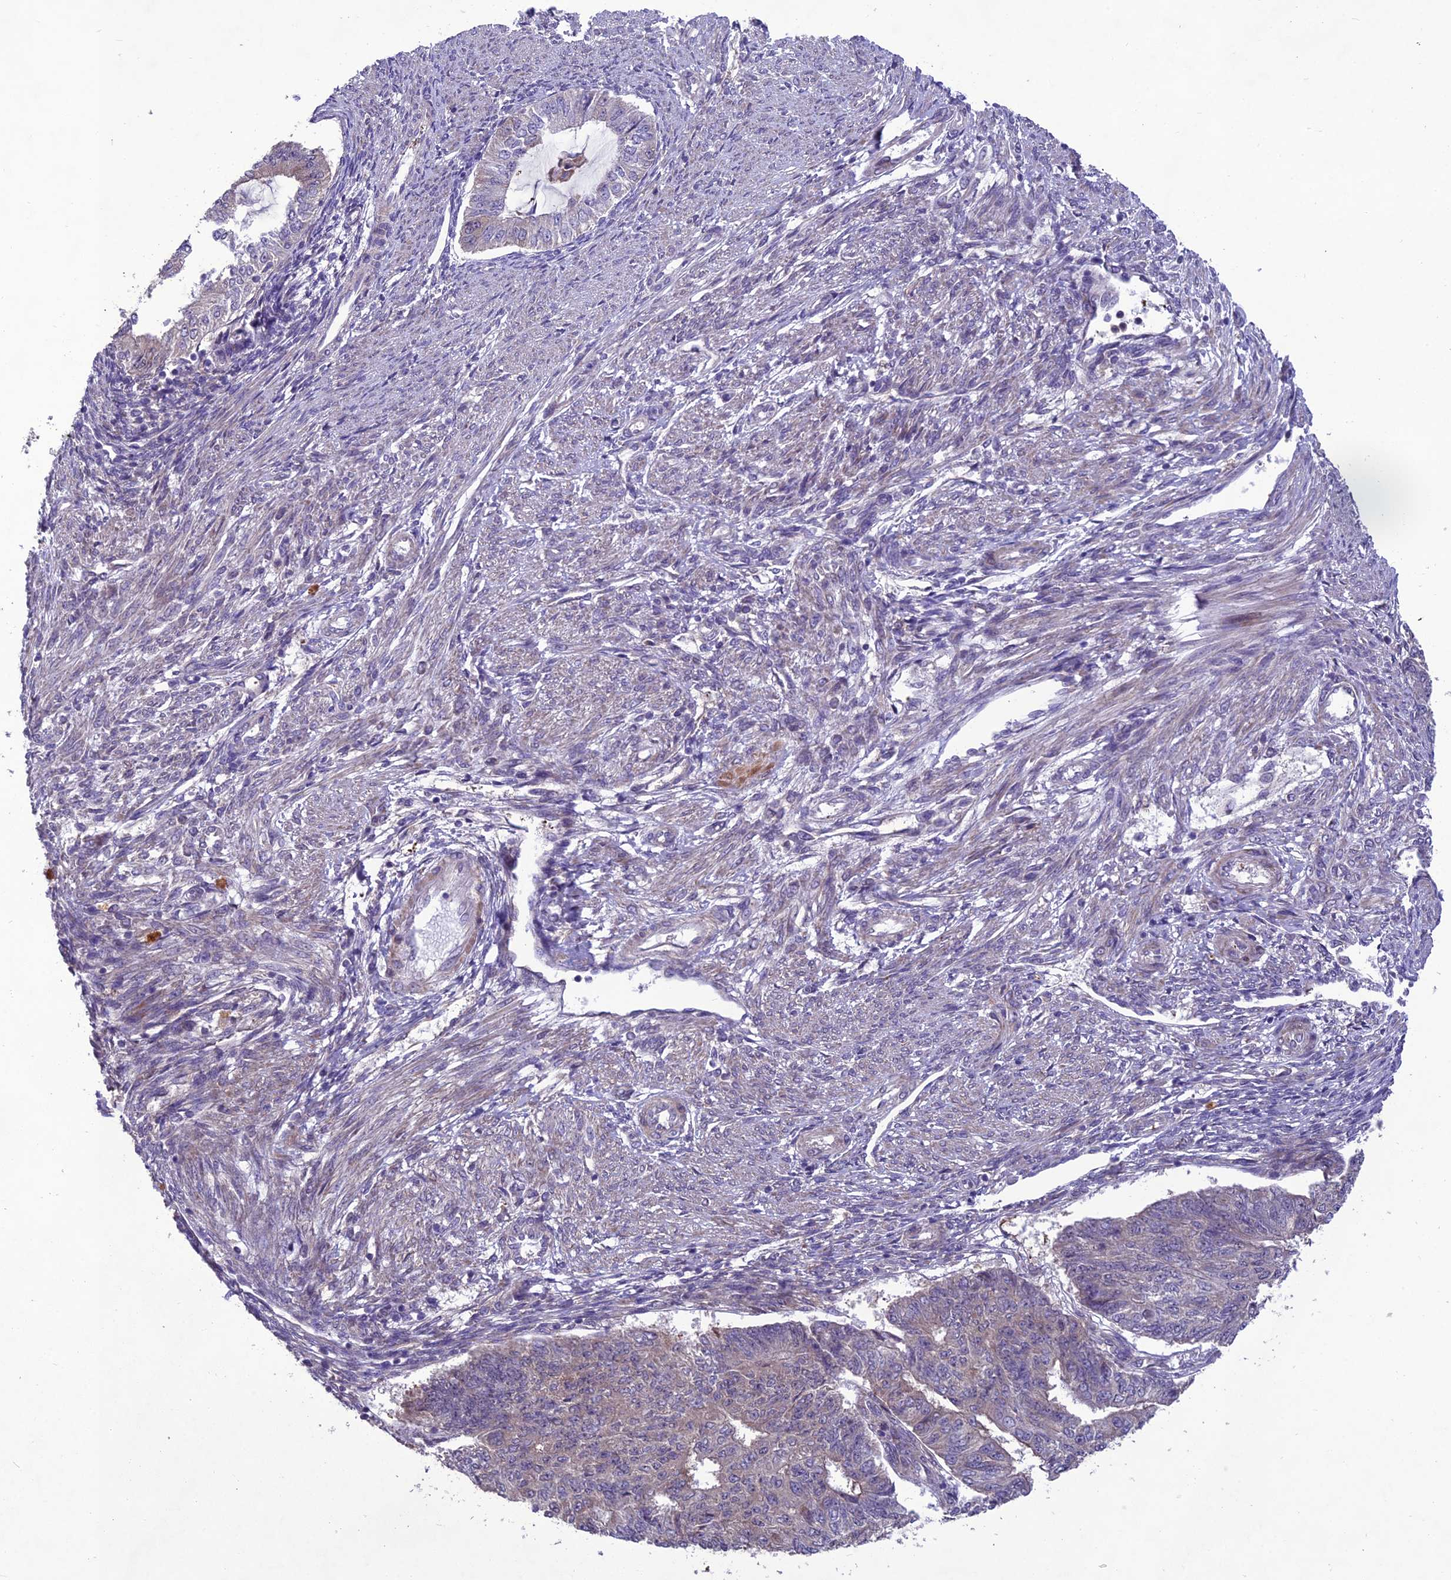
{"staining": {"intensity": "negative", "quantity": "none", "location": "none"}, "tissue": "endometrial cancer", "cell_type": "Tumor cells", "image_type": "cancer", "snomed": [{"axis": "morphology", "description": "Adenocarcinoma, NOS"}, {"axis": "topography", "description": "Endometrium"}], "caption": "Micrograph shows no protein positivity in tumor cells of adenocarcinoma (endometrial) tissue.", "gene": "CENPL", "patient": {"sex": "female", "age": 32}}